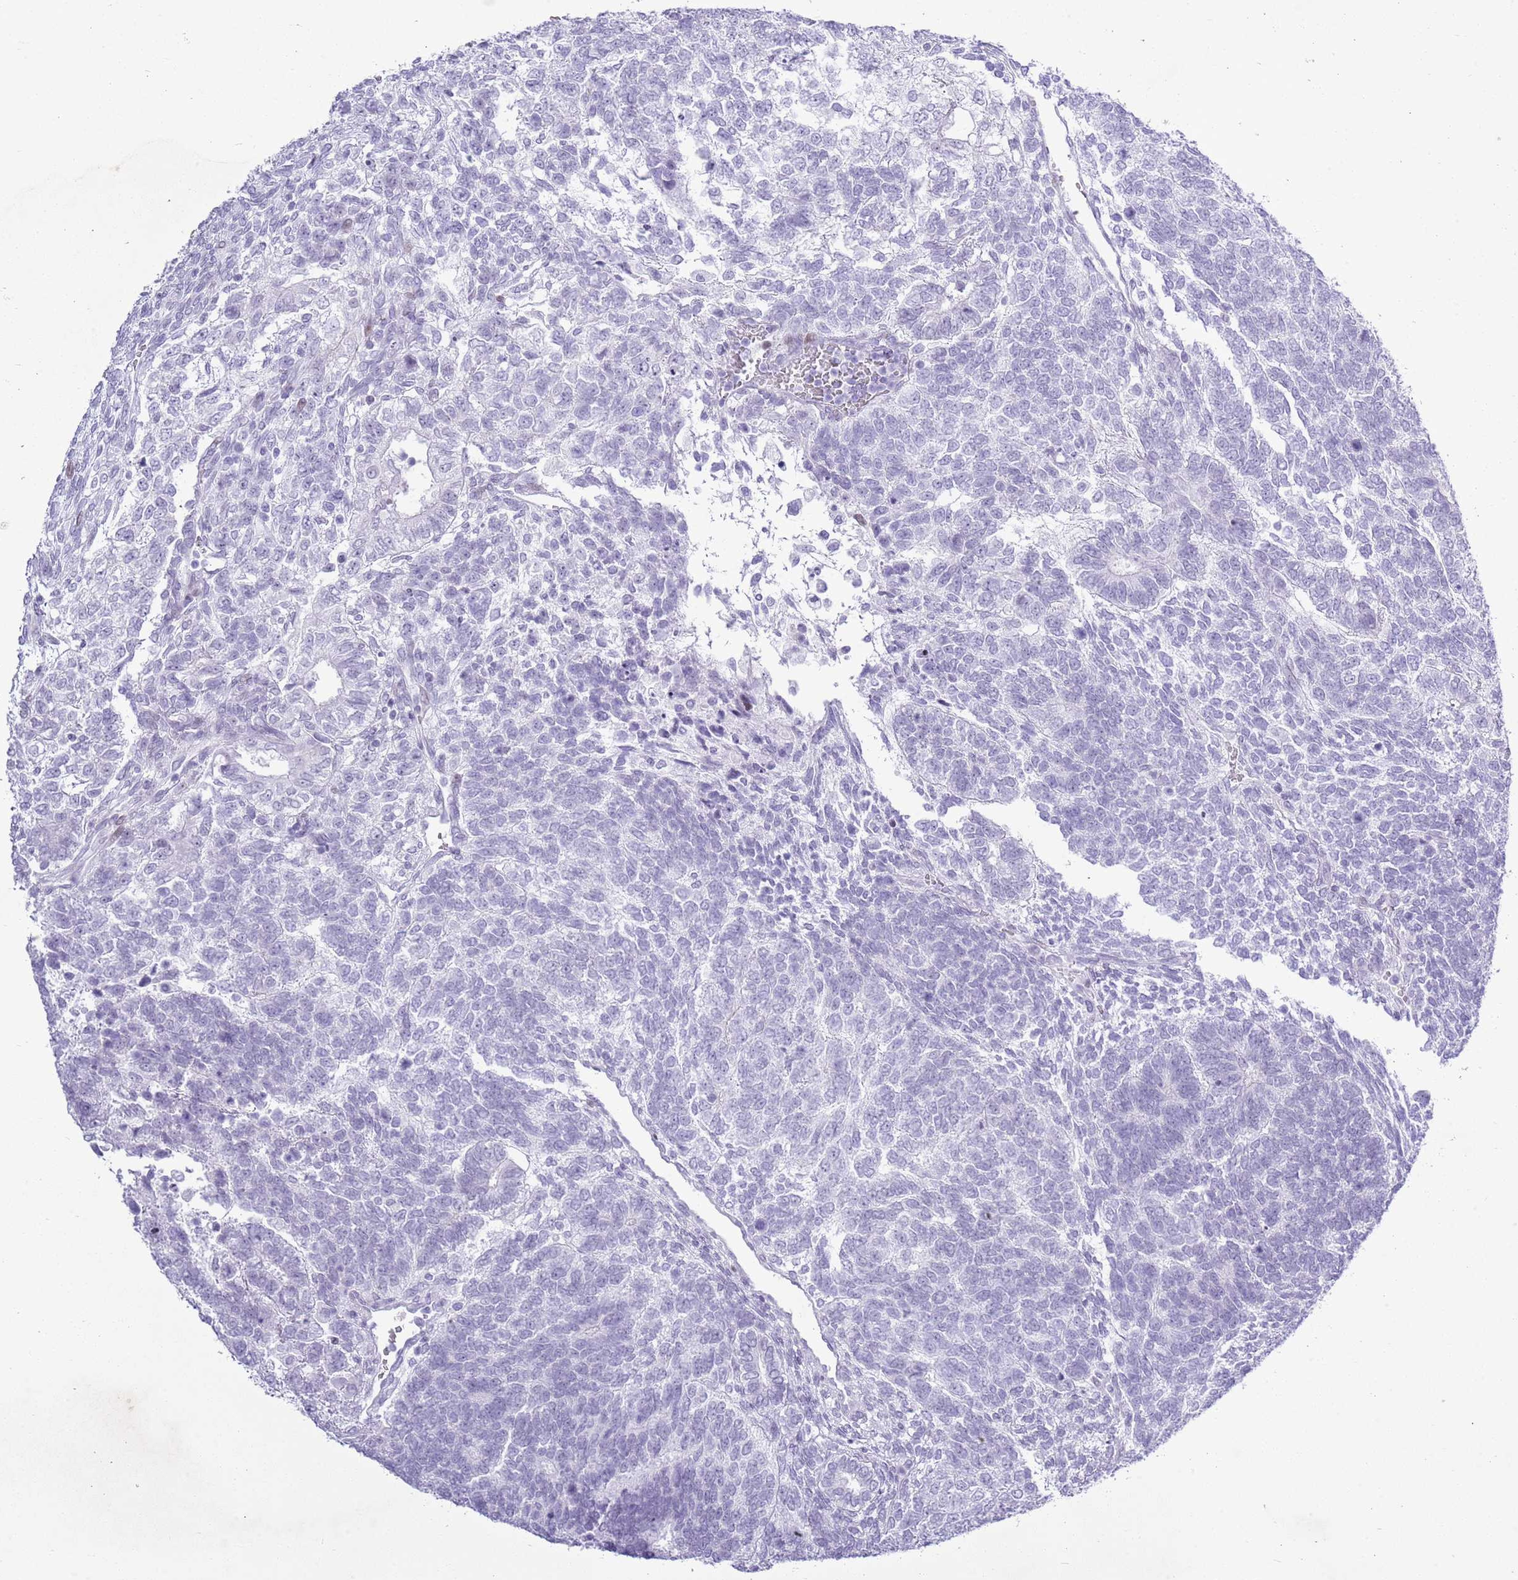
{"staining": {"intensity": "negative", "quantity": "none", "location": "none"}, "tissue": "testis cancer", "cell_type": "Tumor cells", "image_type": "cancer", "snomed": [{"axis": "morphology", "description": "Carcinoma, Embryonal, NOS"}, {"axis": "topography", "description": "Testis"}], "caption": "Tumor cells are negative for brown protein staining in testis cancer. (IHC, brightfield microscopy, high magnification).", "gene": "ASIP", "patient": {"sex": "male", "age": 23}}